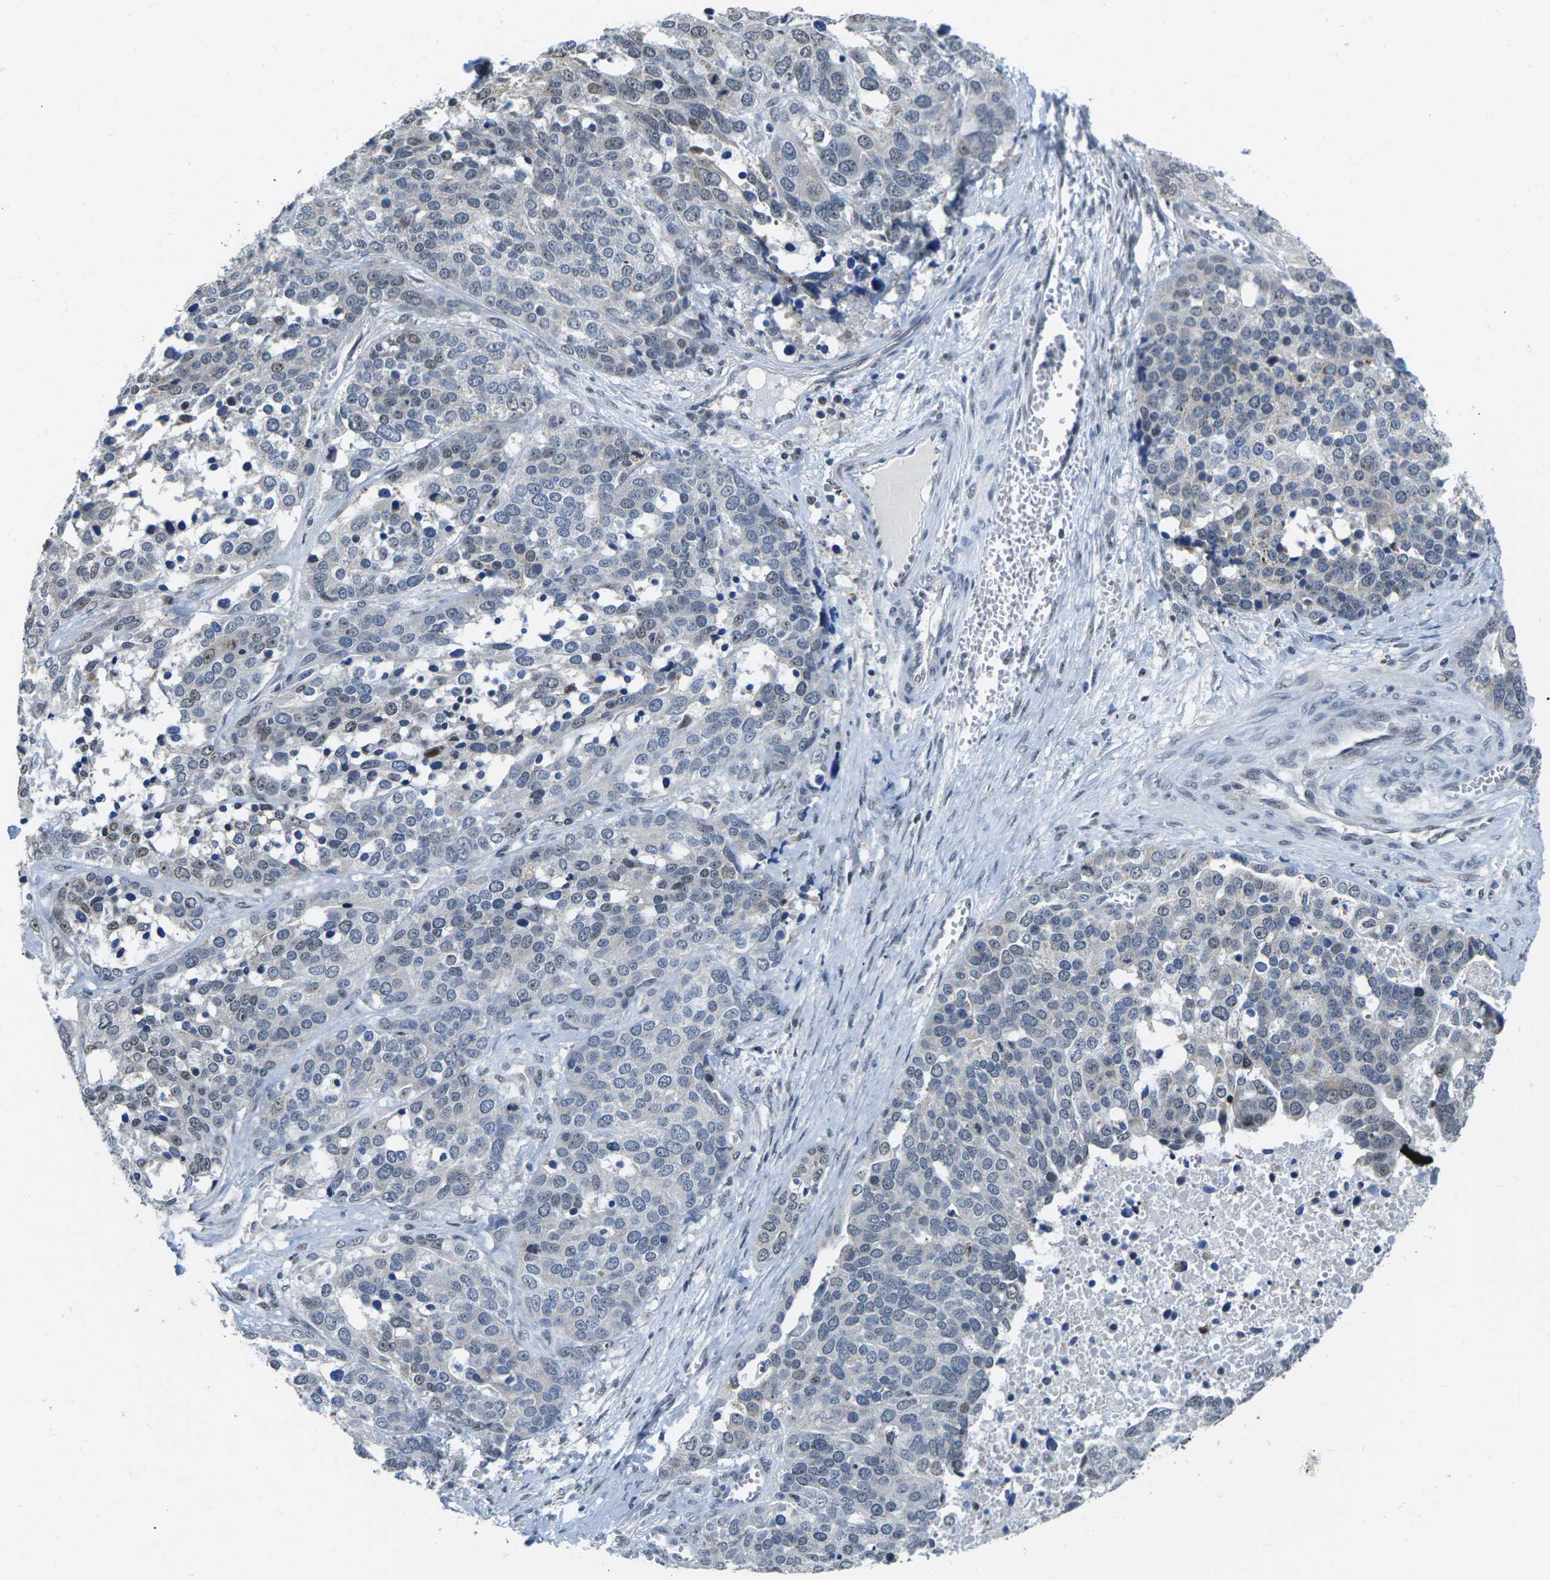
{"staining": {"intensity": "weak", "quantity": "25%-75%", "location": "nuclear"}, "tissue": "ovarian cancer", "cell_type": "Tumor cells", "image_type": "cancer", "snomed": [{"axis": "morphology", "description": "Cystadenocarcinoma, serous, NOS"}, {"axis": "topography", "description": "Ovary"}], "caption": "Serous cystadenocarcinoma (ovarian) was stained to show a protein in brown. There is low levels of weak nuclear expression in about 25%-75% of tumor cells. Using DAB (brown) and hematoxylin (blue) stains, captured at high magnification using brightfield microscopy.", "gene": "NSRP1", "patient": {"sex": "female", "age": 44}}